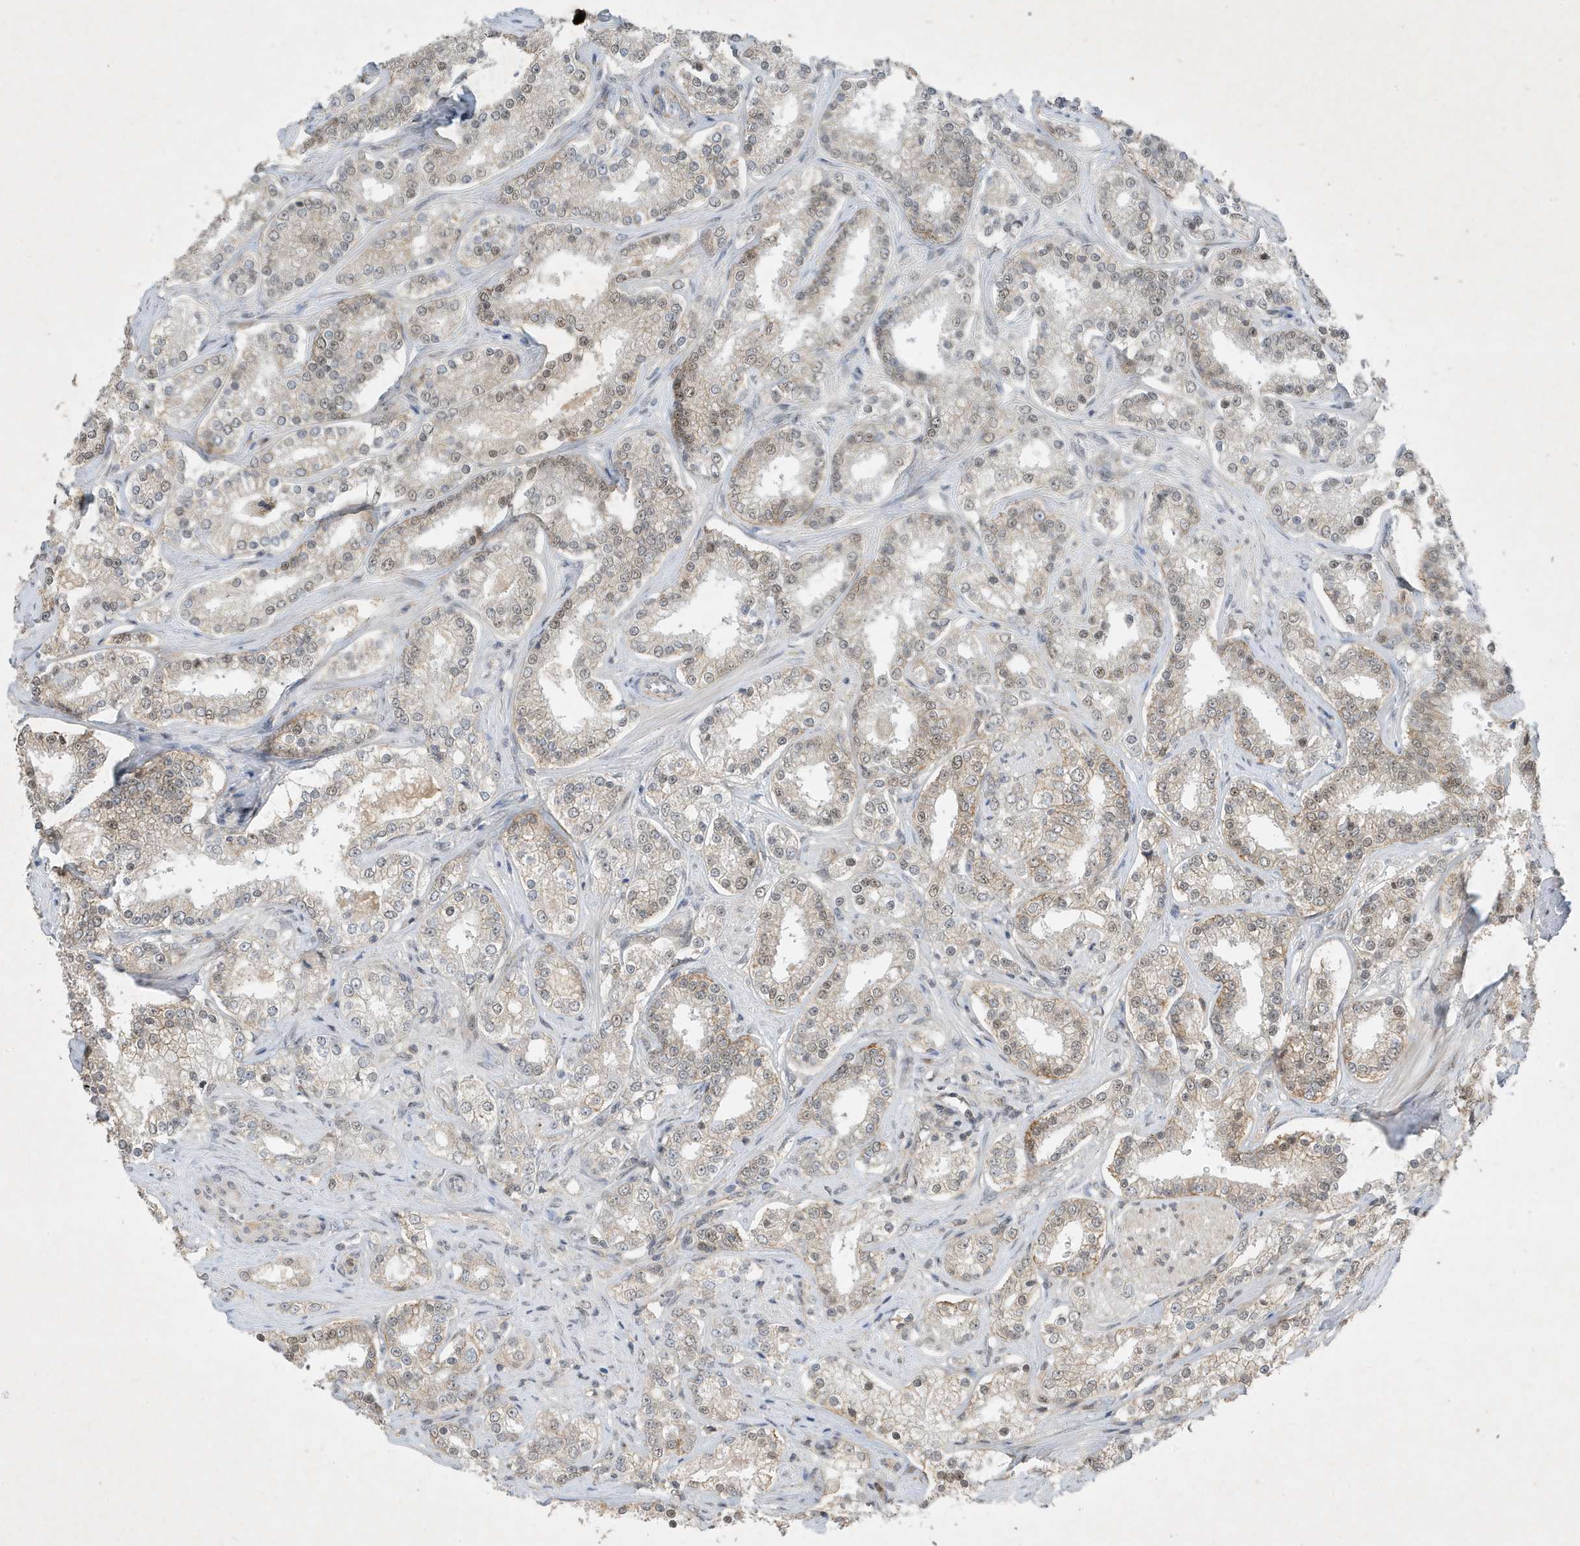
{"staining": {"intensity": "moderate", "quantity": "<25%", "location": "cytoplasmic/membranous,nuclear"}, "tissue": "prostate cancer", "cell_type": "Tumor cells", "image_type": "cancer", "snomed": [{"axis": "morphology", "description": "Normal tissue, NOS"}, {"axis": "morphology", "description": "Adenocarcinoma, High grade"}, {"axis": "topography", "description": "Prostate"}], "caption": "Protein staining exhibits moderate cytoplasmic/membranous and nuclear positivity in approximately <25% of tumor cells in high-grade adenocarcinoma (prostate).", "gene": "MAST3", "patient": {"sex": "male", "age": 83}}